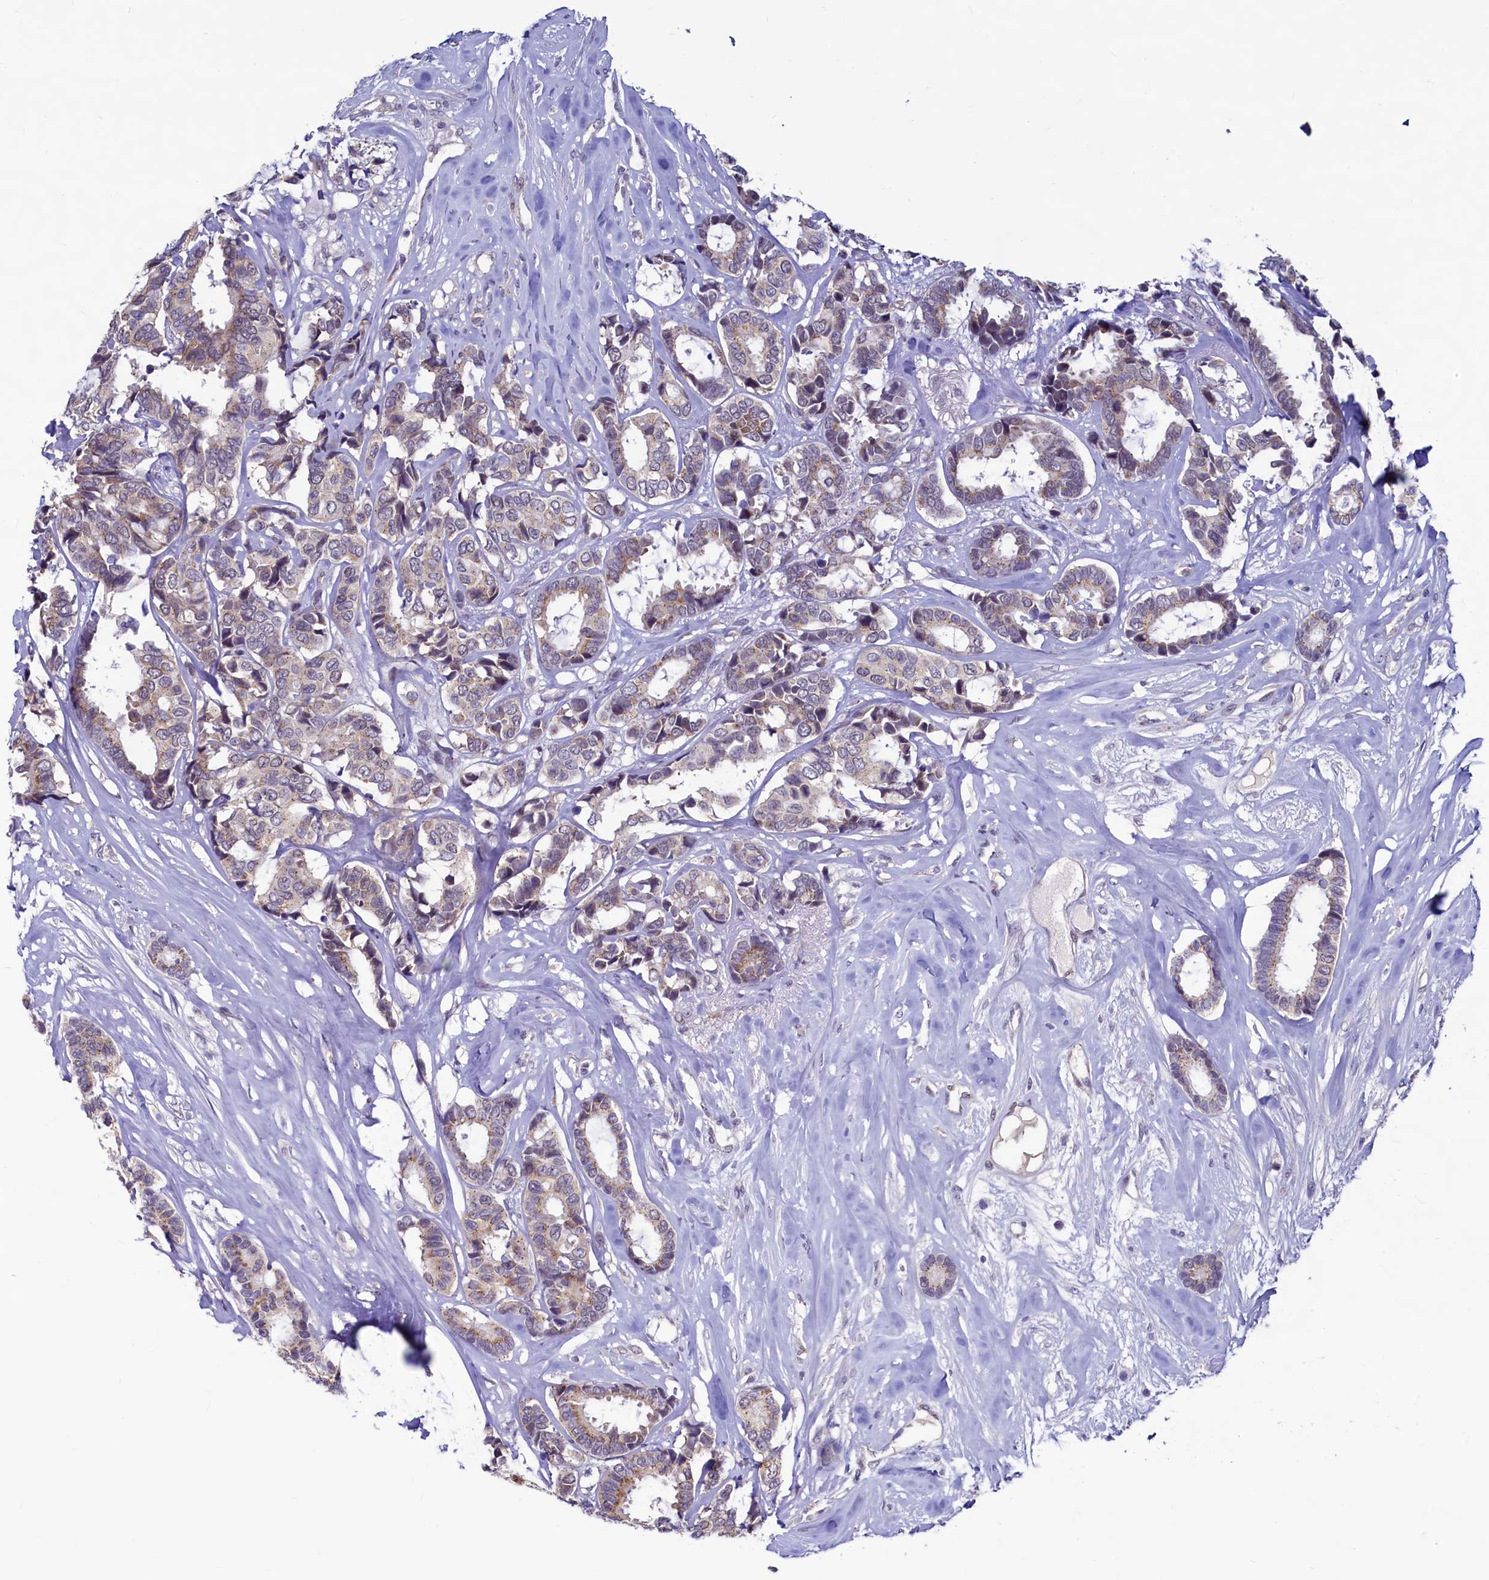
{"staining": {"intensity": "weak", "quantity": "25%-75%", "location": "cytoplasmic/membranous"}, "tissue": "breast cancer", "cell_type": "Tumor cells", "image_type": "cancer", "snomed": [{"axis": "morphology", "description": "Duct carcinoma"}, {"axis": "topography", "description": "Breast"}], "caption": "This micrograph displays immunohistochemistry (IHC) staining of breast cancer, with low weak cytoplasmic/membranous expression in approximately 25%-75% of tumor cells.", "gene": "SEC24C", "patient": {"sex": "female", "age": 87}}